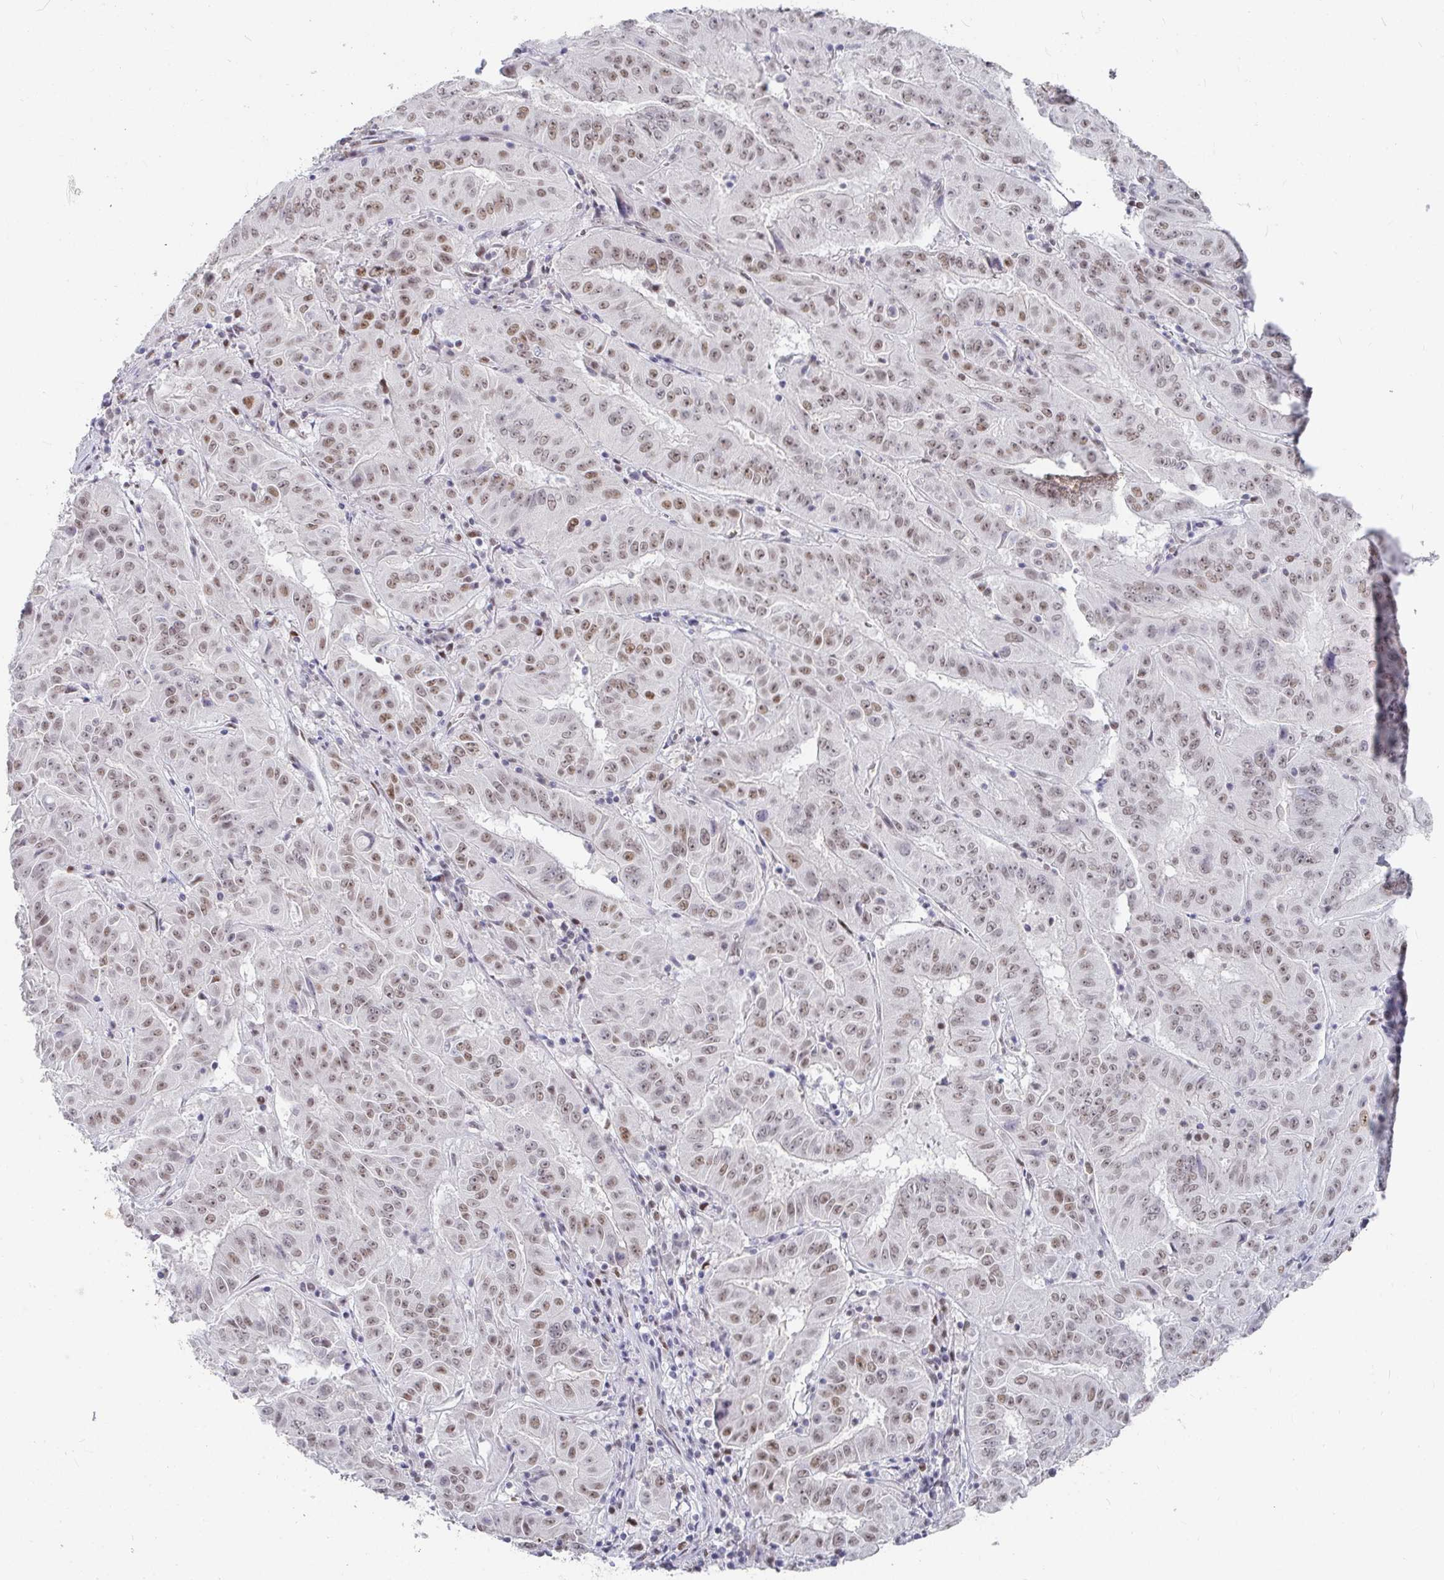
{"staining": {"intensity": "weak", "quantity": ">75%", "location": "nuclear"}, "tissue": "pancreatic cancer", "cell_type": "Tumor cells", "image_type": "cancer", "snomed": [{"axis": "morphology", "description": "Adenocarcinoma, NOS"}, {"axis": "topography", "description": "Pancreas"}], "caption": "High-power microscopy captured an IHC image of pancreatic cancer (adenocarcinoma), revealing weak nuclear staining in about >75% of tumor cells. (Stains: DAB (3,3'-diaminobenzidine) in brown, nuclei in blue, Microscopy: brightfield microscopy at high magnification).", "gene": "RCOR1", "patient": {"sex": "male", "age": 63}}